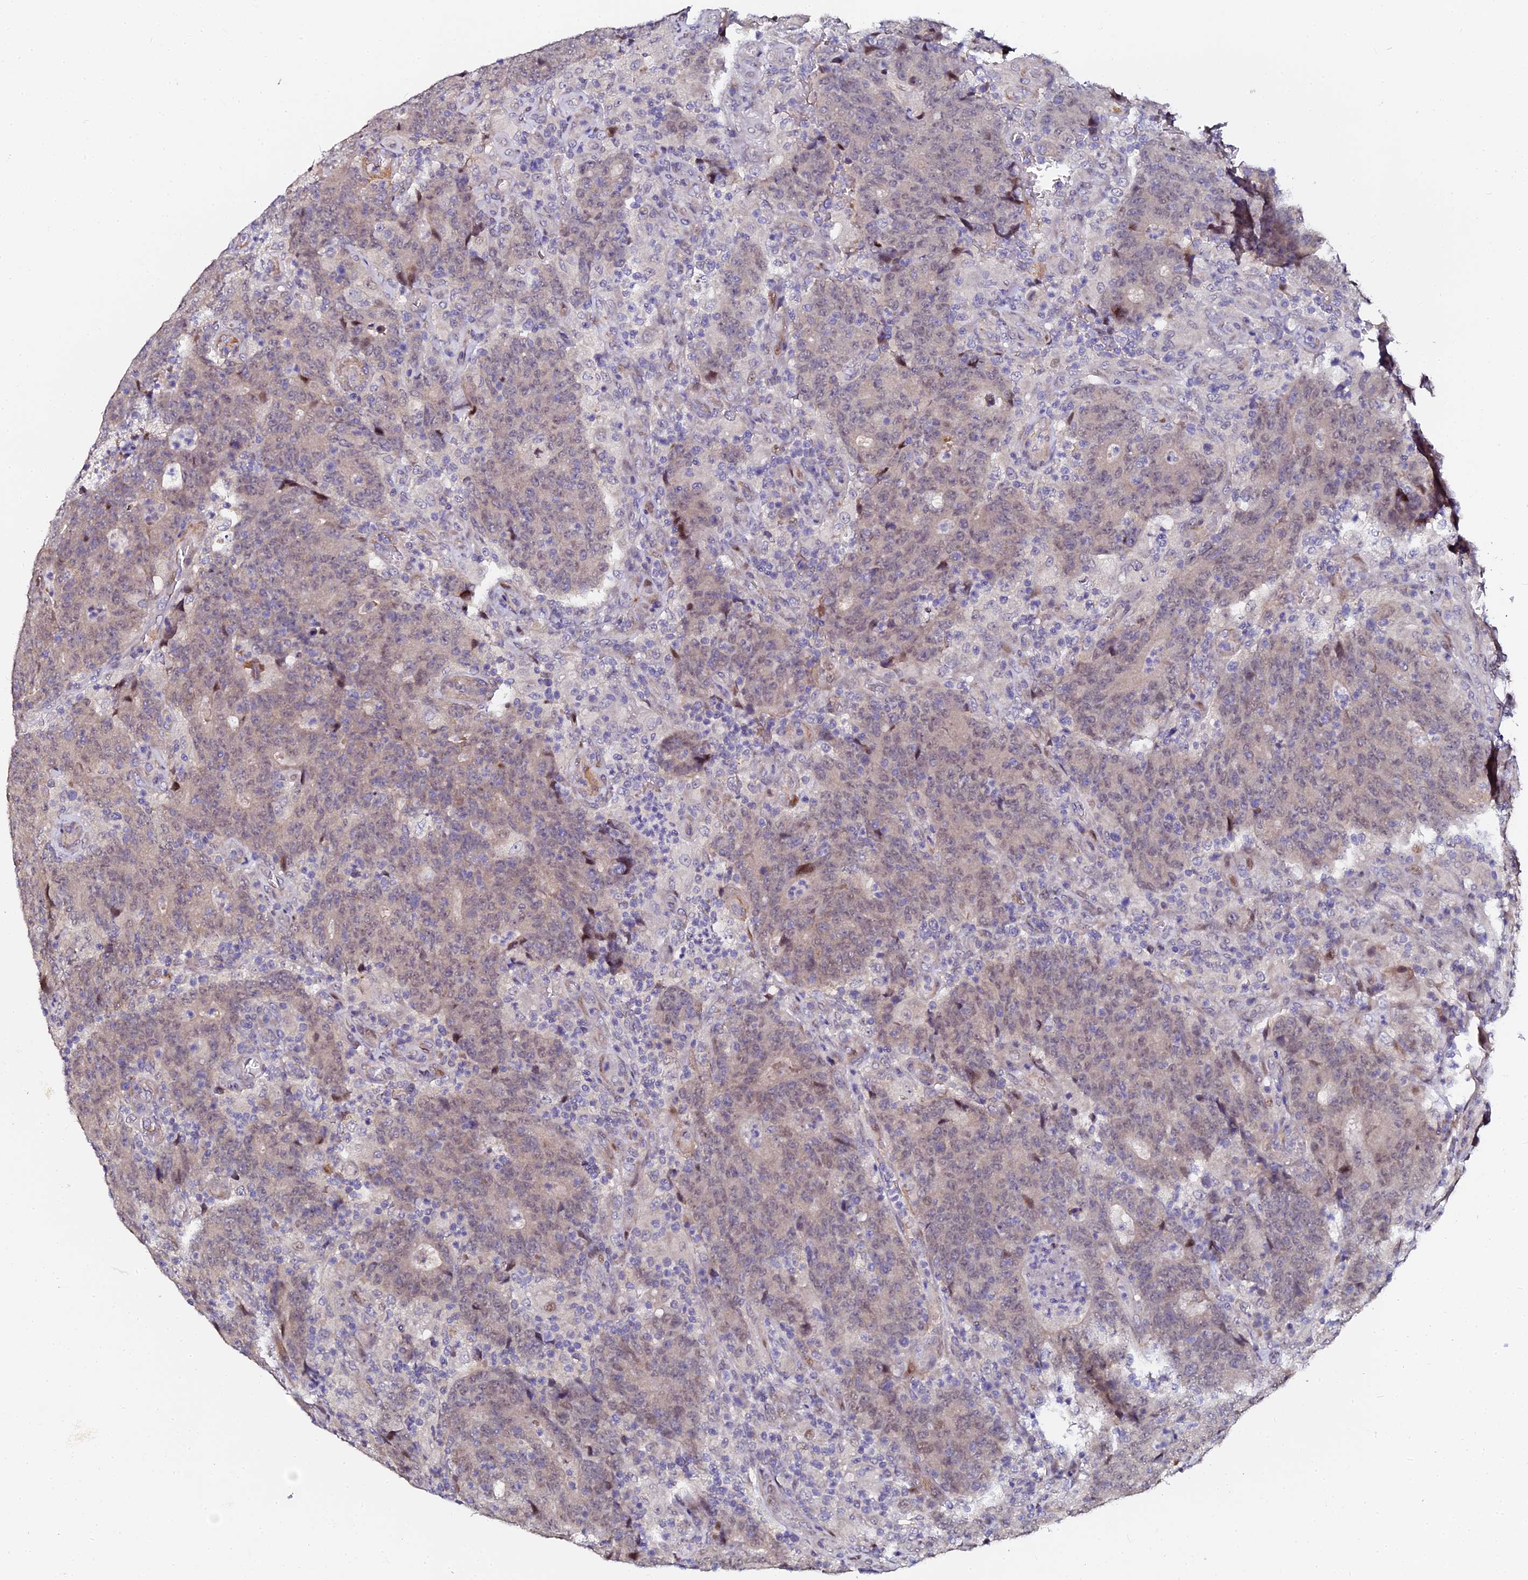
{"staining": {"intensity": "negative", "quantity": "none", "location": "none"}, "tissue": "colorectal cancer", "cell_type": "Tumor cells", "image_type": "cancer", "snomed": [{"axis": "morphology", "description": "Adenocarcinoma, NOS"}, {"axis": "topography", "description": "Colon"}], "caption": "Colorectal cancer (adenocarcinoma) stained for a protein using IHC demonstrates no positivity tumor cells.", "gene": "GPN3", "patient": {"sex": "female", "age": 75}}